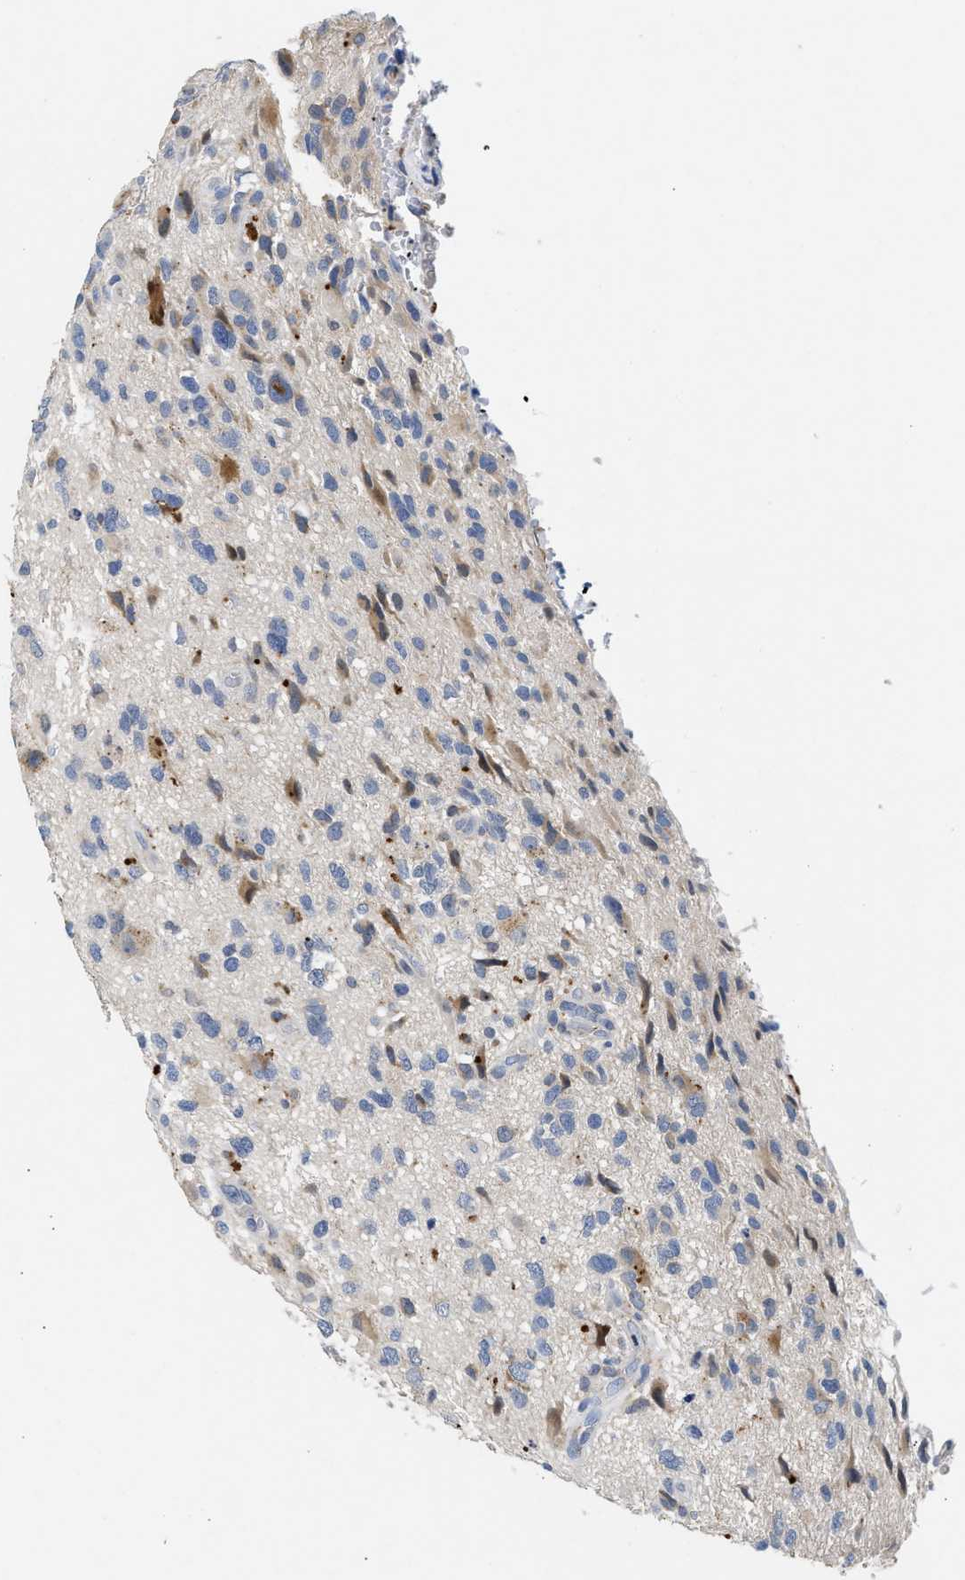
{"staining": {"intensity": "negative", "quantity": "none", "location": "none"}, "tissue": "glioma", "cell_type": "Tumor cells", "image_type": "cancer", "snomed": [{"axis": "morphology", "description": "Glioma, malignant, High grade"}, {"axis": "topography", "description": "Brain"}], "caption": "Immunohistochemistry photomicrograph of glioma stained for a protein (brown), which exhibits no staining in tumor cells. Brightfield microscopy of immunohistochemistry stained with DAB (brown) and hematoxylin (blue), captured at high magnification.", "gene": "PPM1L", "patient": {"sex": "male", "age": 33}}